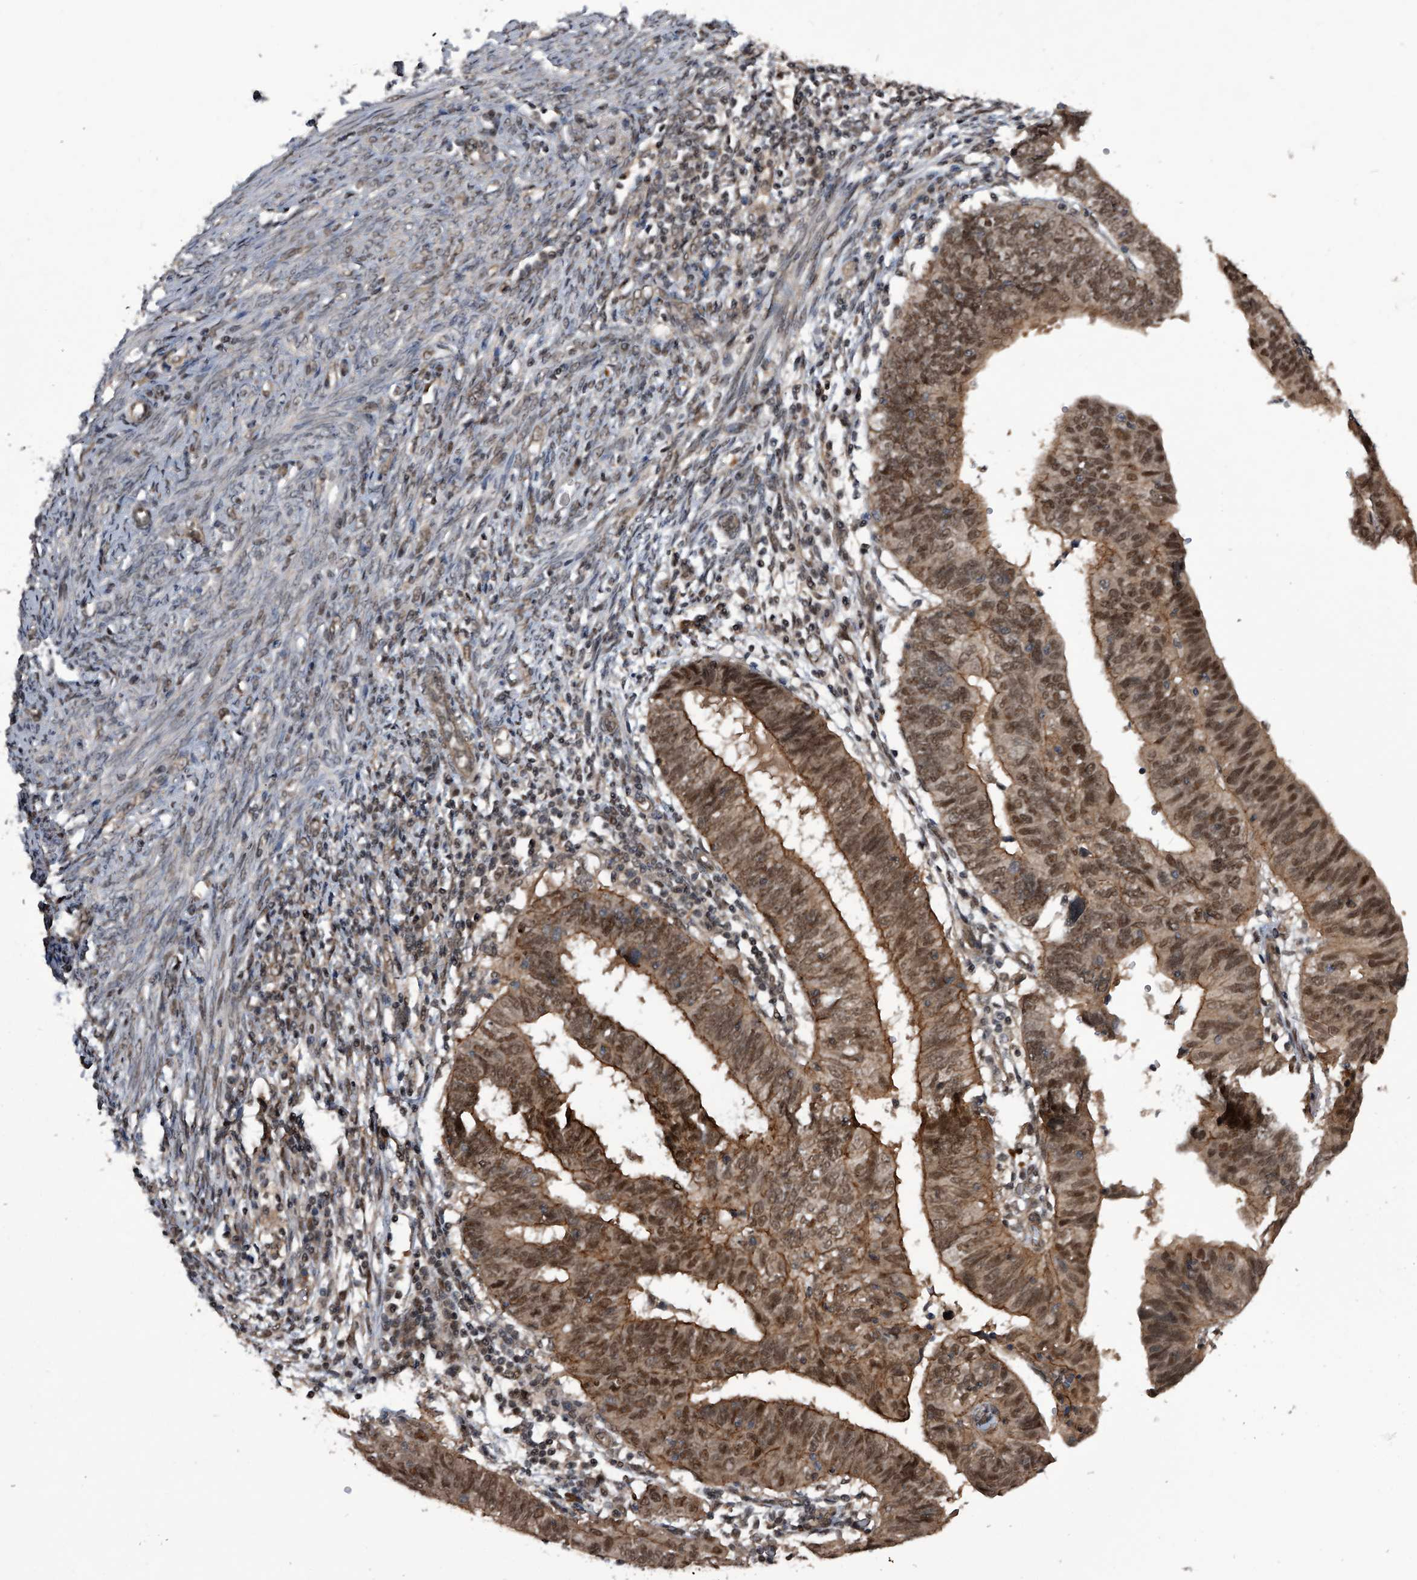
{"staining": {"intensity": "moderate", "quantity": ">75%", "location": "cytoplasmic/membranous,nuclear"}, "tissue": "endometrial cancer", "cell_type": "Tumor cells", "image_type": "cancer", "snomed": [{"axis": "morphology", "description": "Adenocarcinoma, NOS"}, {"axis": "topography", "description": "Uterus"}], "caption": "There is medium levels of moderate cytoplasmic/membranous and nuclear expression in tumor cells of adenocarcinoma (endometrial), as demonstrated by immunohistochemical staining (brown color).", "gene": "SLC12A8", "patient": {"sex": "female", "age": 77}}